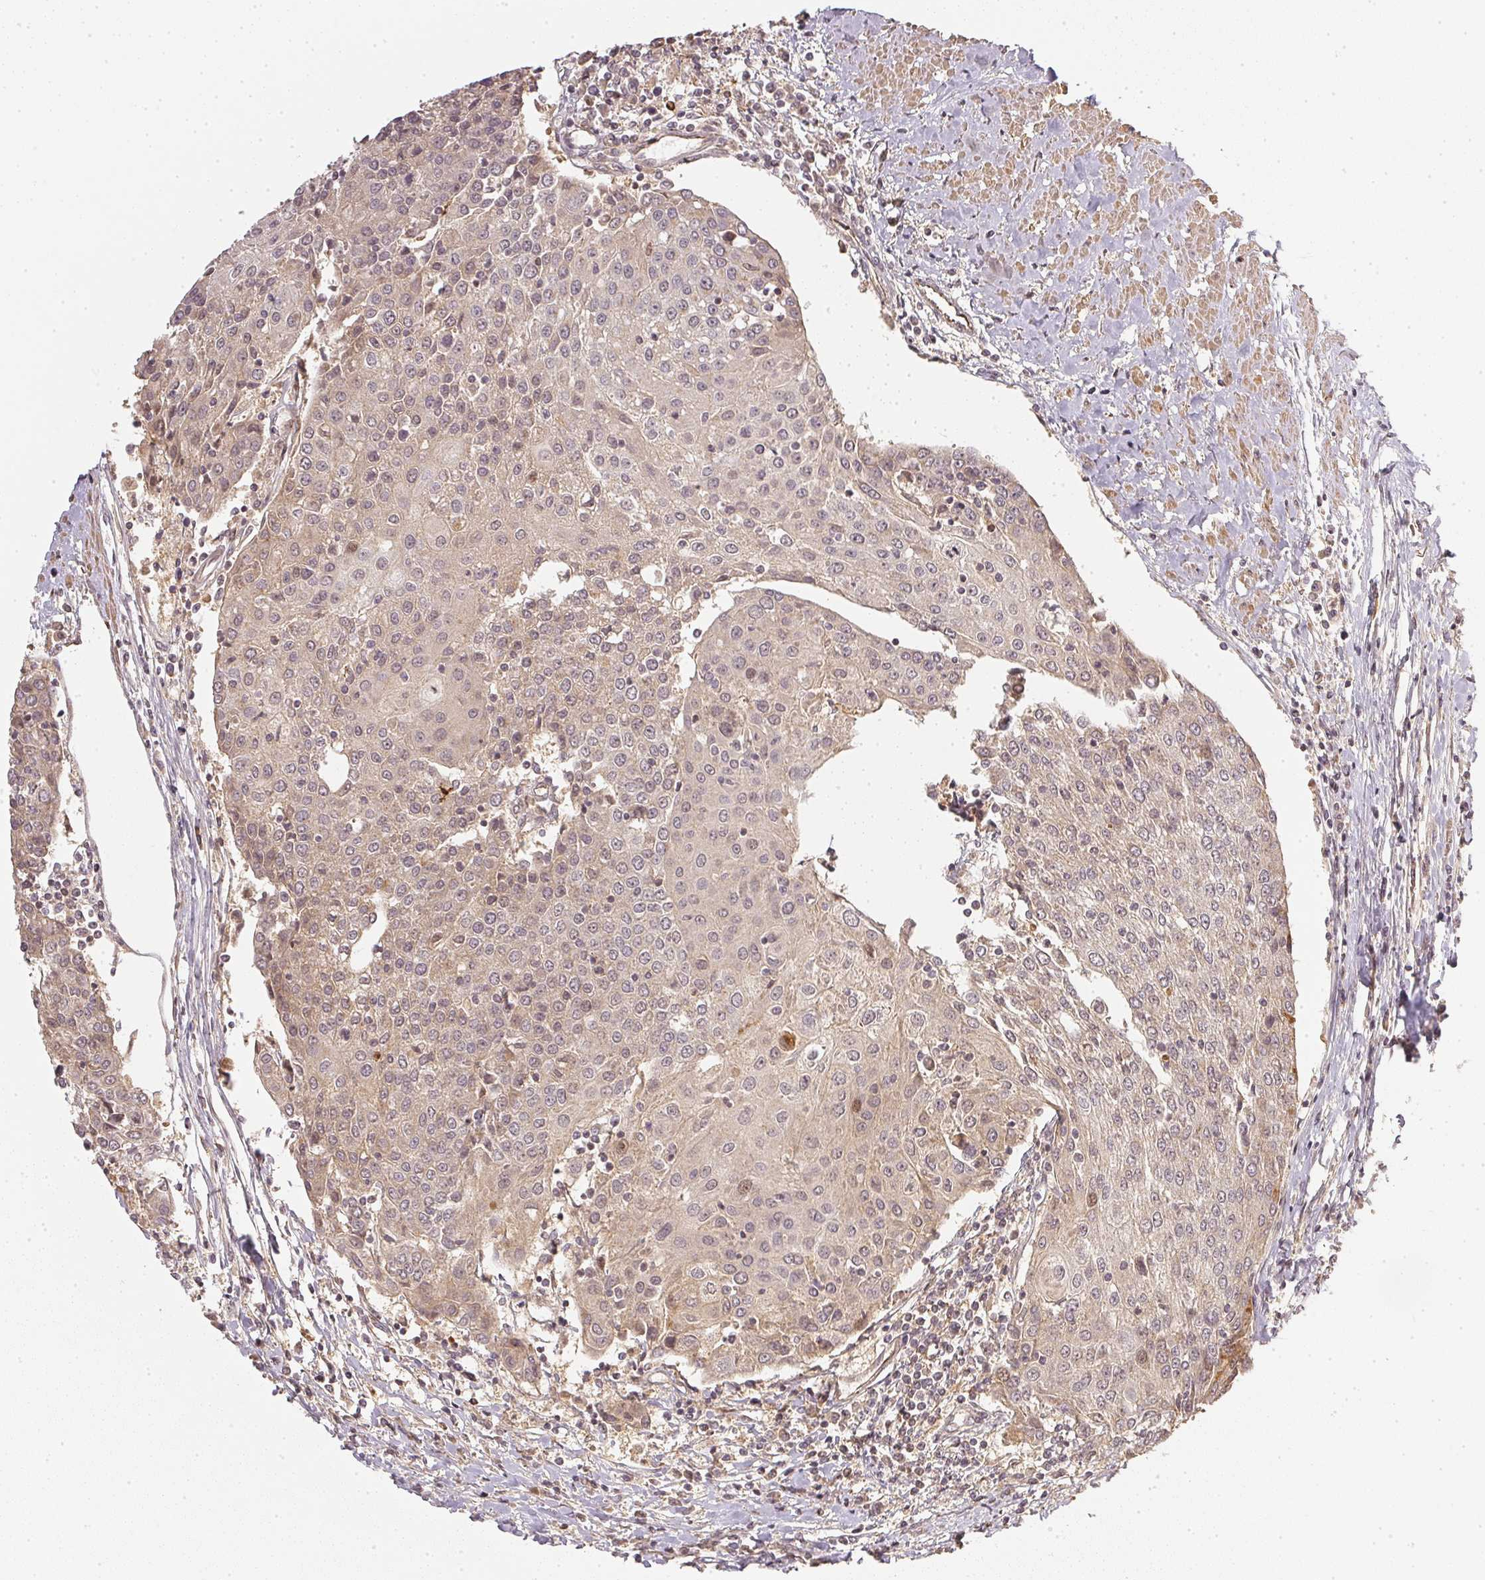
{"staining": {"intensity": "negative", "quantity": "none", "location": "none"}, "tissue": "urothelial cancer", "cell_type": "Tumor cells", "image_type": "cancer", "snomed": [{"axis": "morphology", "description": "Urothelial carcinoma, High grade"}, {"axis": "topography", "description": "Urinary bladder"}], "caption": "DAB immunohistochemical staining of urothelial cancer reveals no significant staining in tumor cells.", "gene": "SERPINE1", "patient": {"sex": "female", "age": 85}}